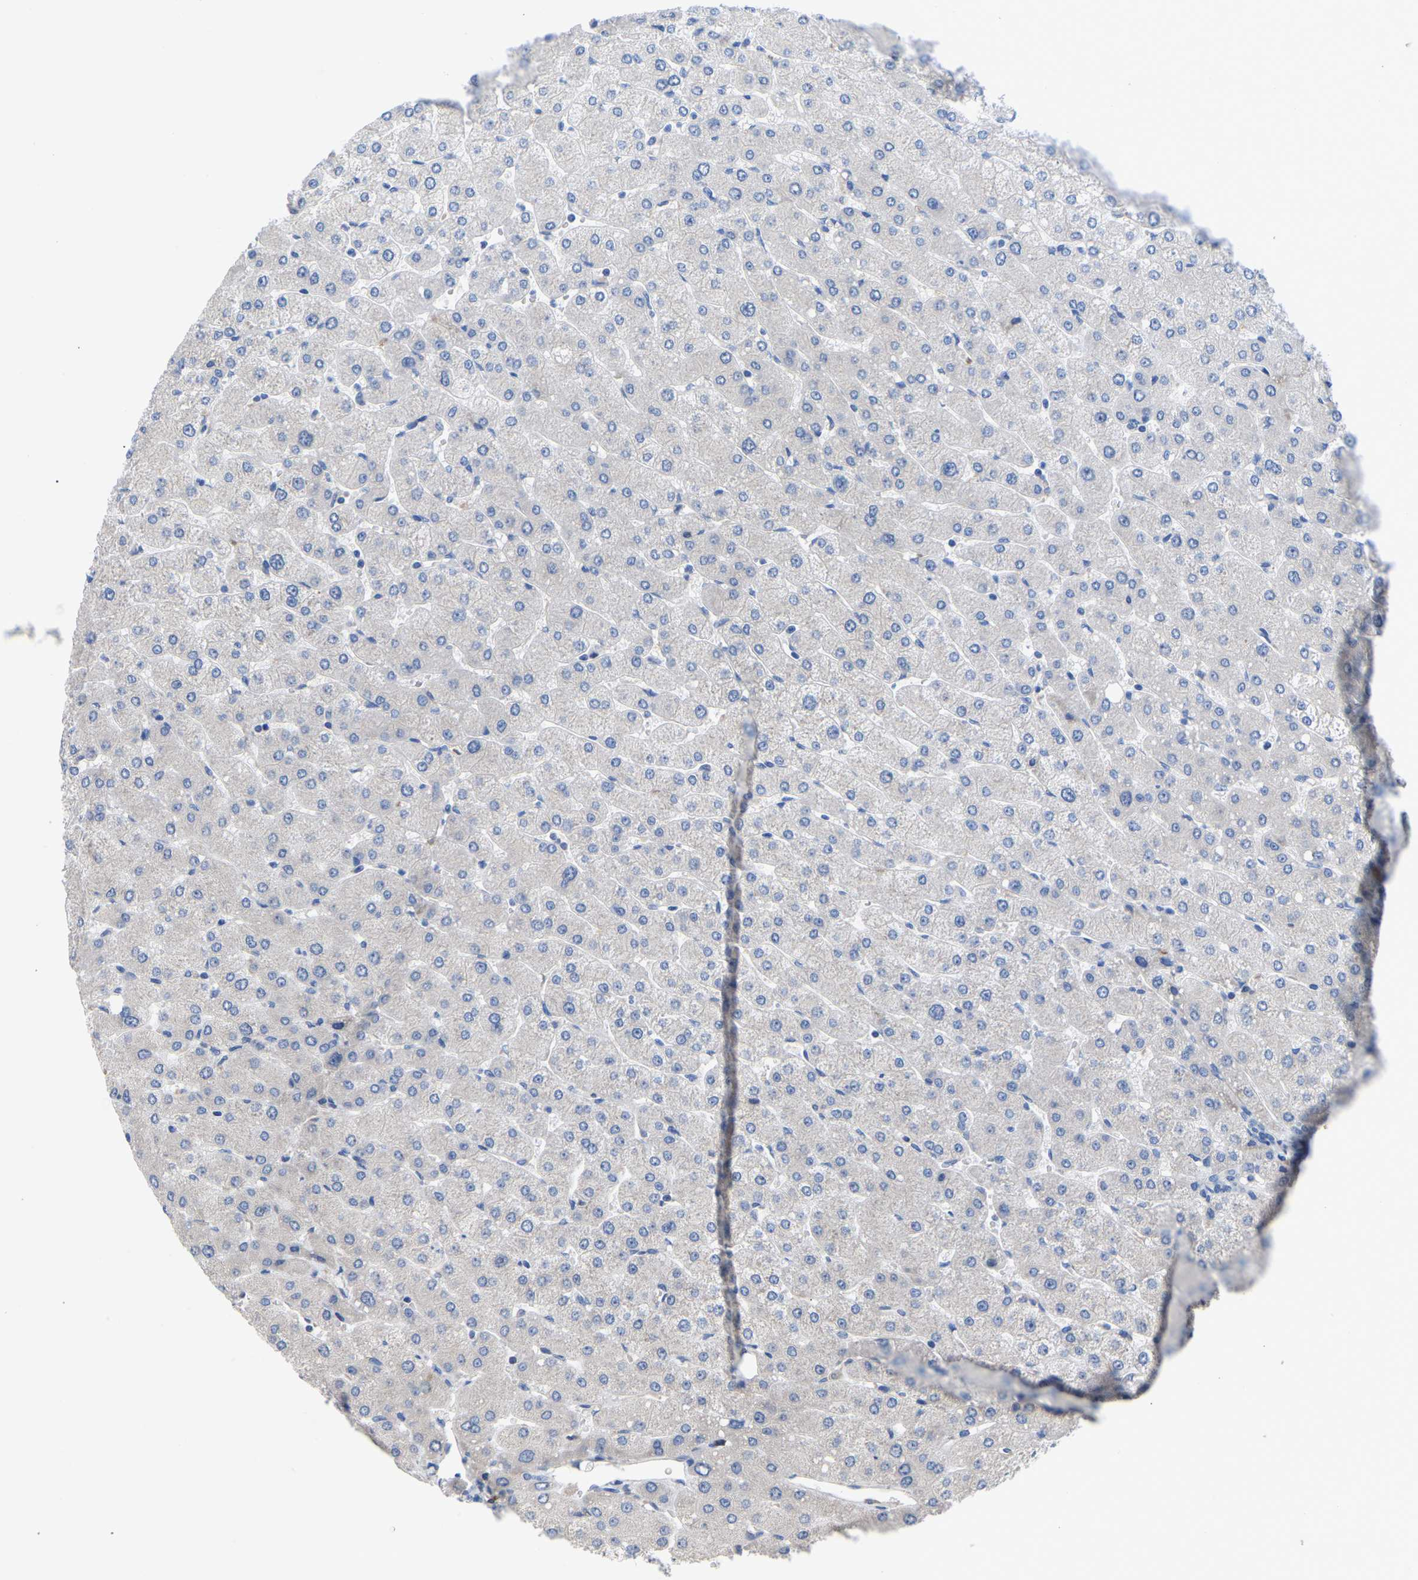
{"staining": {"intensity": "negative", "quantity": "none", "location": "none"}, "tissue": "liver", "cell_type": "Cholangiocytes", "image_type": "normal", "snomed": [{"axis": "morphology", "description": "Normal tissue, NOS"}, {"axis": "topography", "description": "Liver"}], "caption": "Liver stained for a protein using immunohistochemistry (IHC) demonstrates no expression cholangiocytes.", "gene": "ABCA10", "patient": {"sex": "male", "age": 55}}